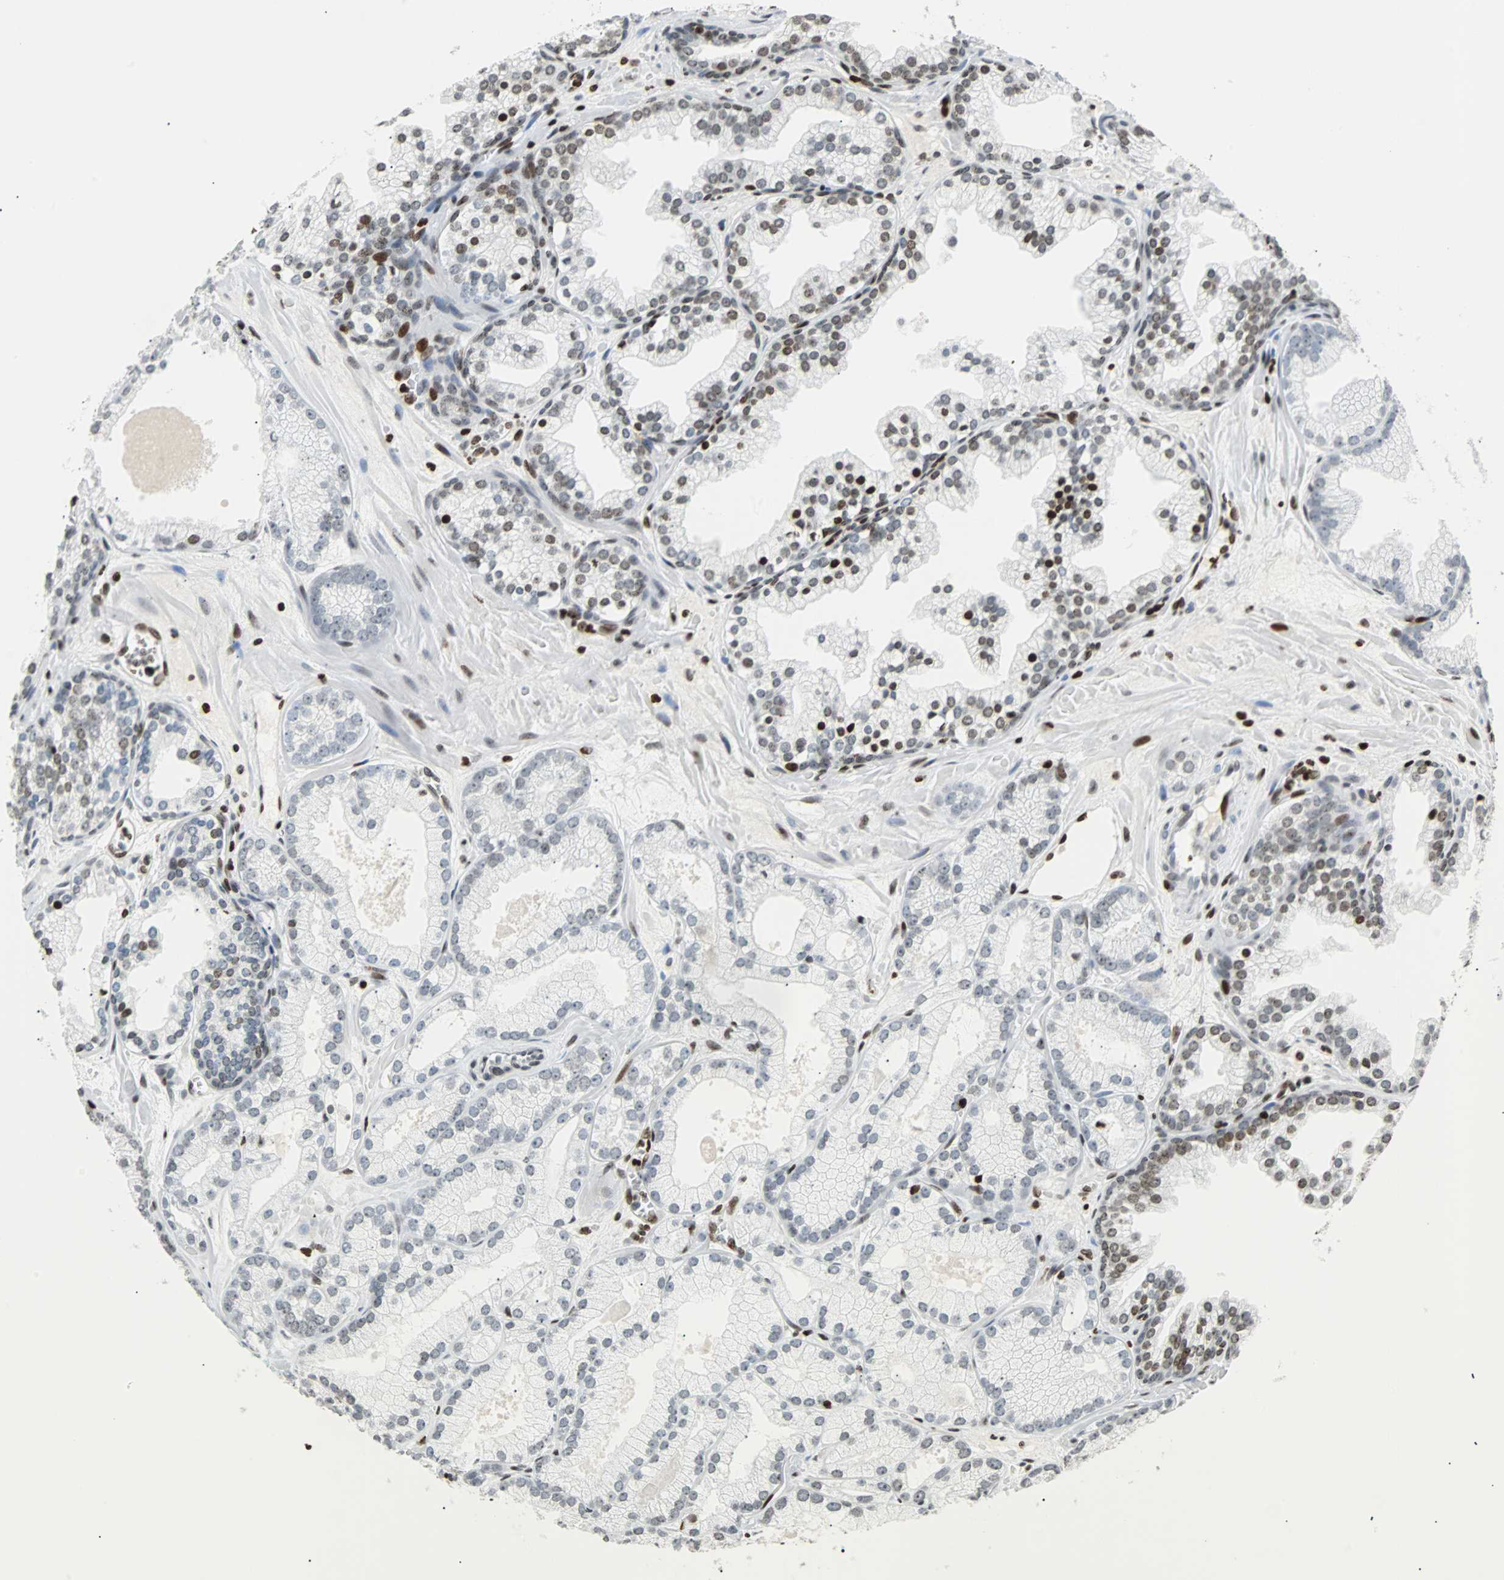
{"staining": {"intensity": "weak", "quantity": "<25%", "location": "nuclear"}, "tissue": "prostate cancer", "cell_type": "Tumor cells", "image_type": "cancer", "snomed": [{"axis": "morphology", "description": "Adenocarcinoma, Low grade"}, {"axis": "topography", "description": "Prostate"}], "caption": "This is an immunohistochemistry histopathology image of human adenocarcinoma (low-grade) (prostate). There is no positivity in tumor cells.", "gene": "ZNF131", "patient": {"sex": "male", "age": 57}}